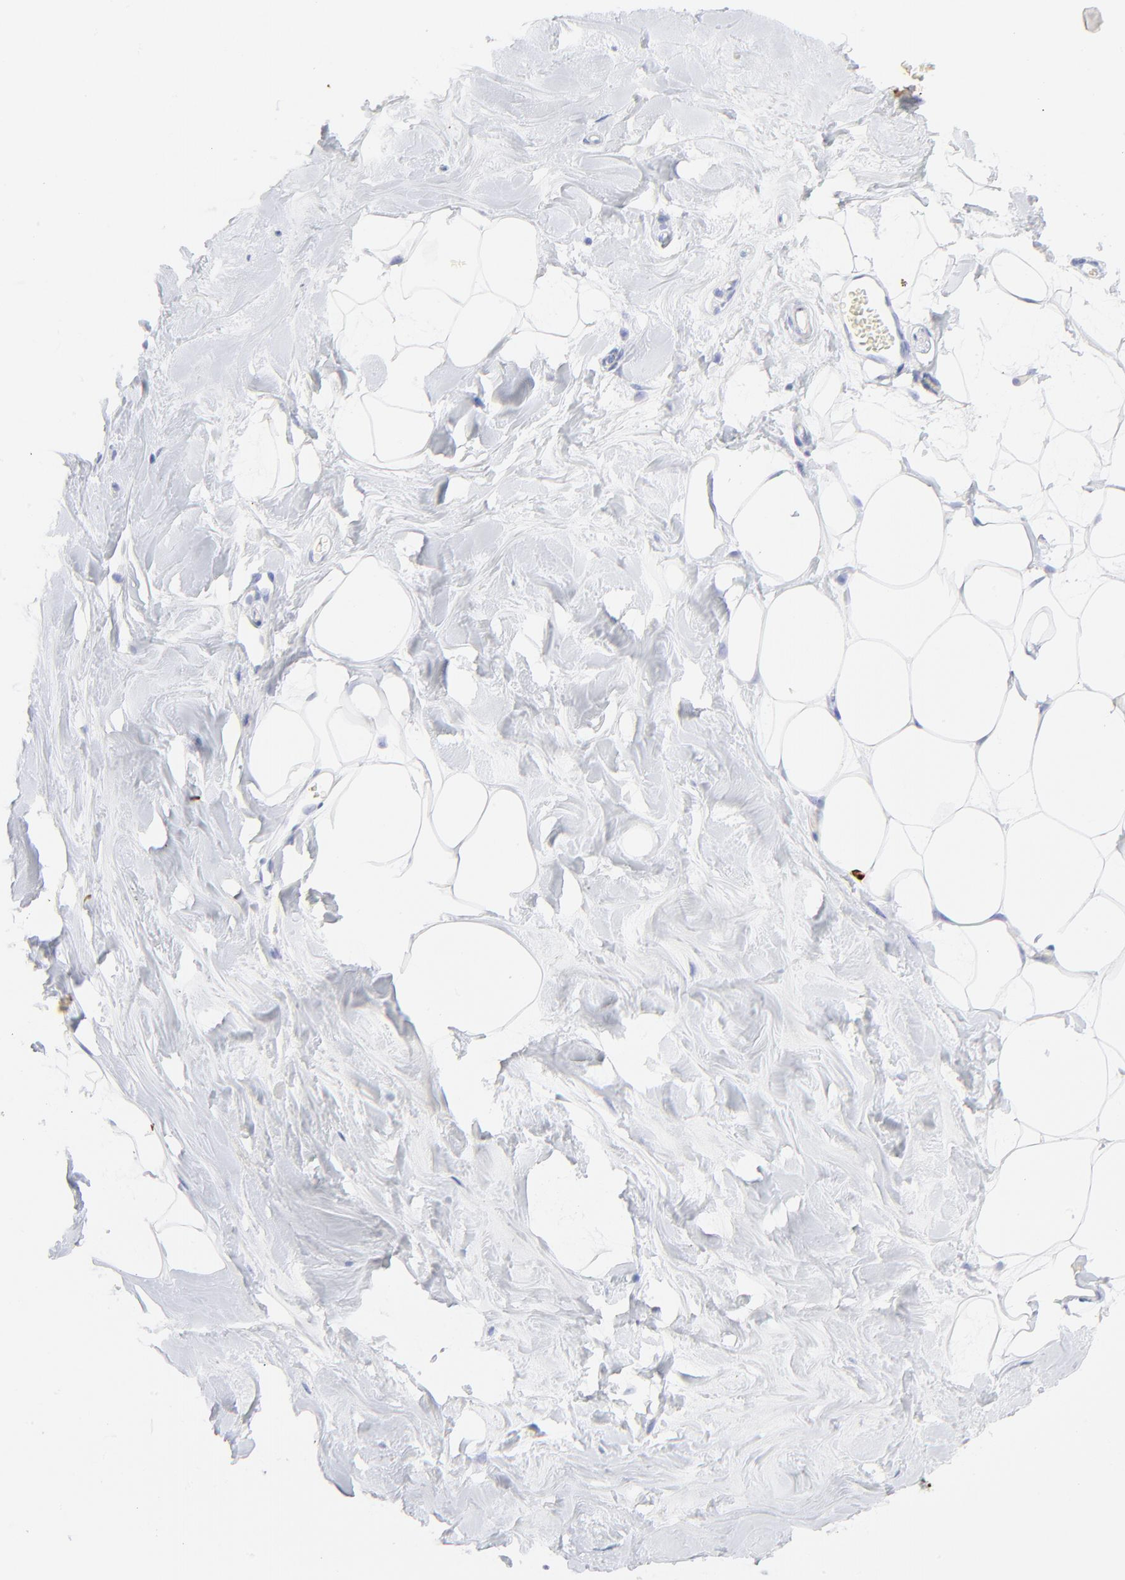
{"staining": {"intensity": "negative", "quantity": "none", "location": "none"}, "tissue": "breast", "cell_type": "Adipocytes", "image_type": "normal", "snomed": [{"axis": "morphology", "description": "Normal tissue, NOS"}, {"axis": "topography", "description": "Breast"}, {"axis": "topography", "description": "Adipose tissue"}], "caption": "This photomicrograph is of unremarkable breast stained with immunohistochemistry (IHC) to label a protein in brown with the nuclei are counter-stained blue. There is no expression in adipocytes. (Brightfield microscopy of DAB (3,3'-diaminobenzidine) IHC at high magnification).", "gene": "S100A12", "patient": {"sex": "female", "age": 25}}